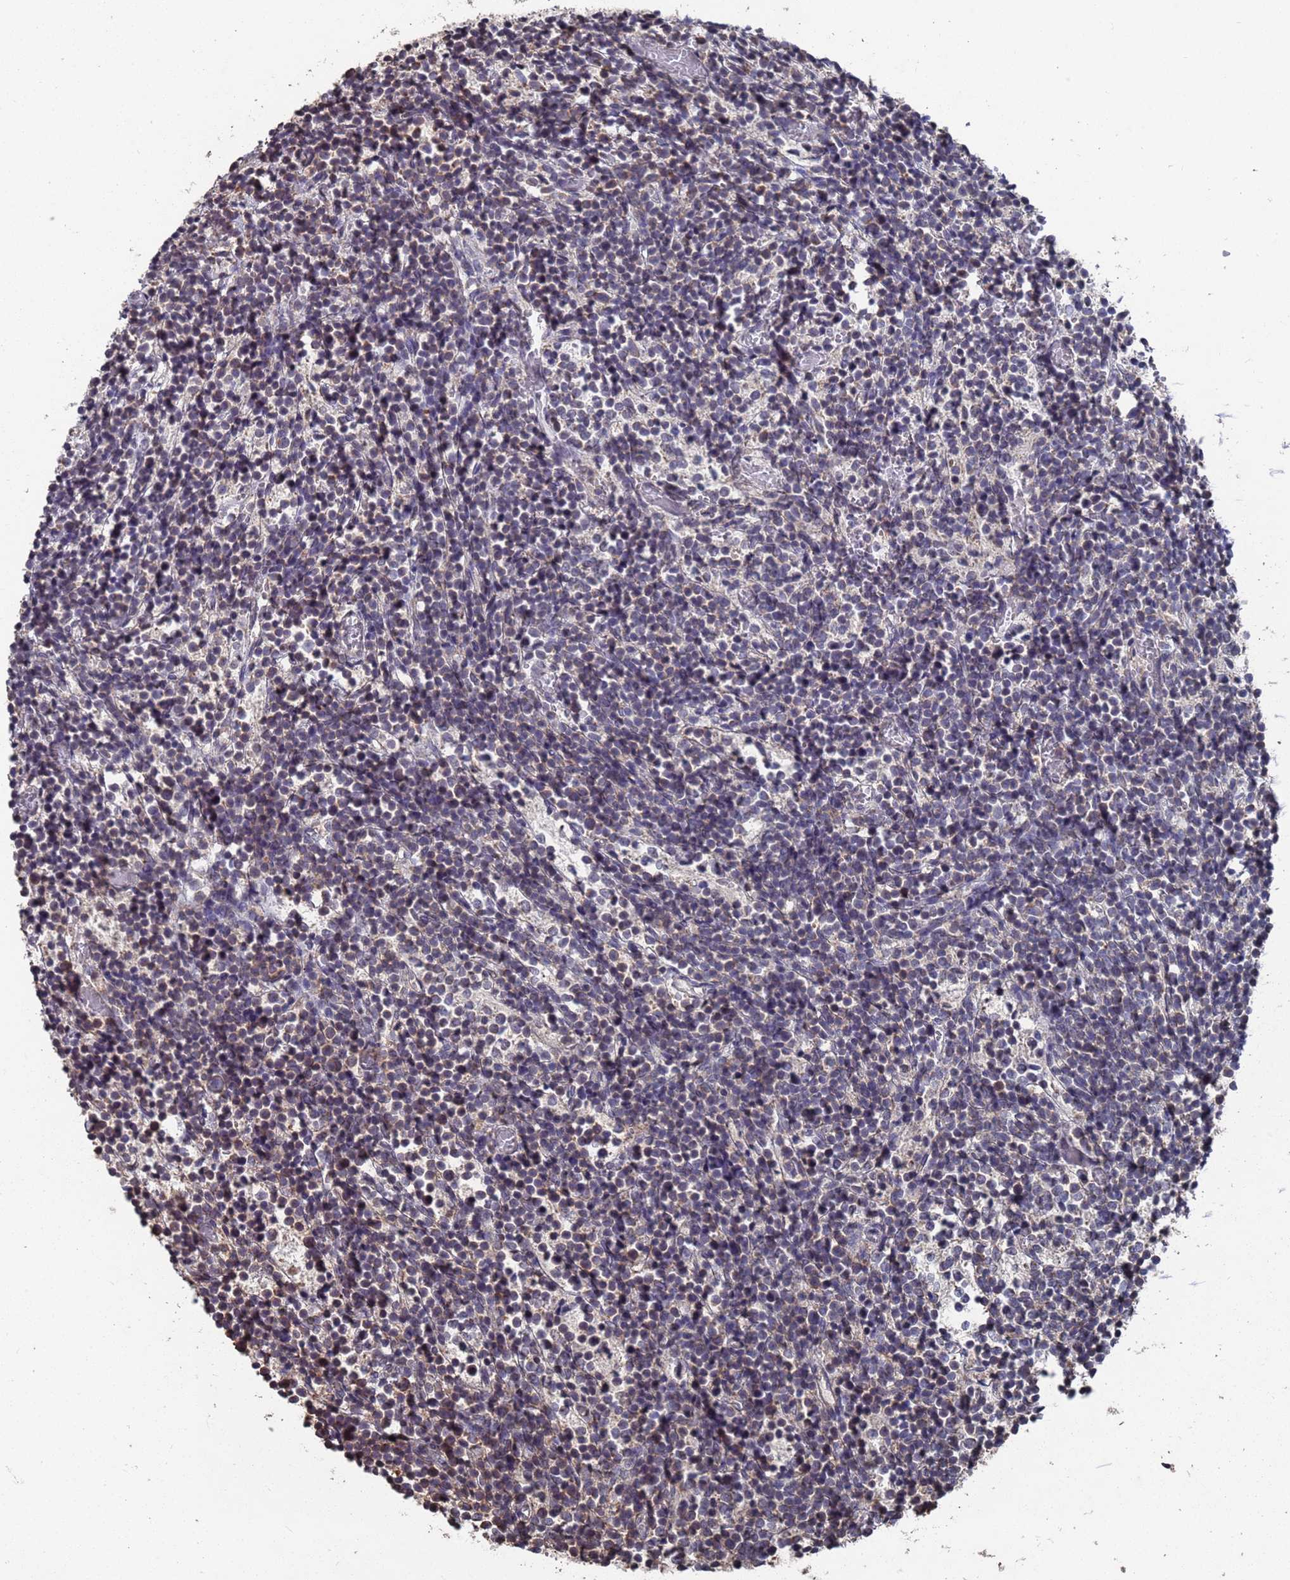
{"staining": {"intensity": "negative", "quantity": "none", "location": "none"}, "tissue": "glioma", "cell_type": "Tumor cells", "image_type": "cancer", "snomed": [{"axis": "morphology", "description": "Glioma, malignant, Low grade"}, {"axis": "topography", "description": "Brain"}], "caption": "This photomicrograph is of malignant glioma (low-grade) stained with immunohistochemistry (IHC) to label a protein in brown with the nuclei are counter-stained blue. There is no expression in tumor cells. (DAB IHC visualized using brightfield microscopy, high magnification).", "gene": "CFAP119", "patient": {"sex": "female", "age": 1}}